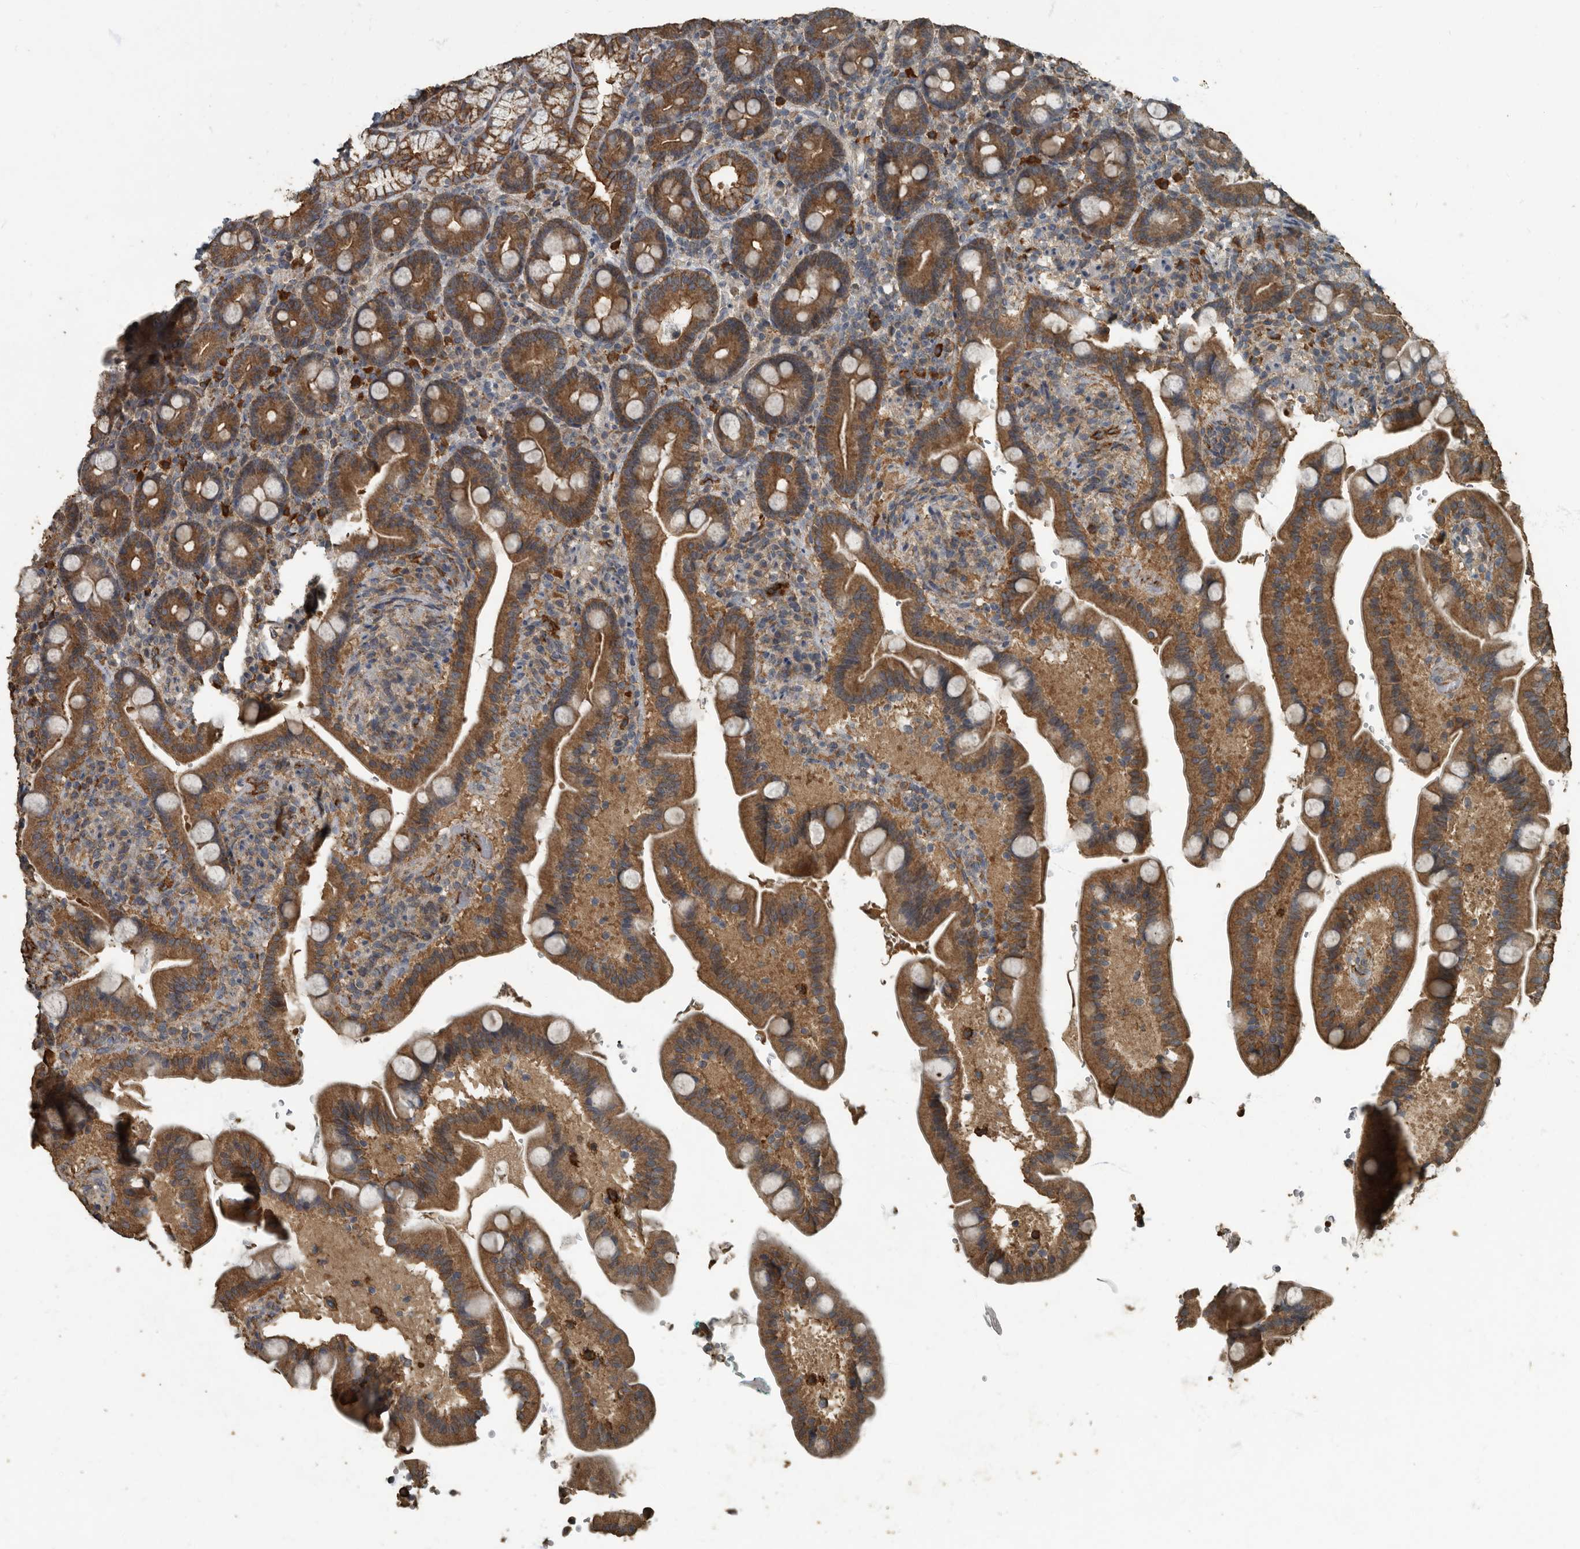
{"staining": {"intensity": "strong", "quantity": ">75%", "location": "cytoplasmic/membranous"}, "tissue": "duodenum", "cell_type": "Glandular cells", "image_type": "normal", "snomed": [{"axis": "morphology", "description": "Normal tissue, NOS"}, {"axis": "topography", "description": "Duodenum"}], "caption": "Immunohistochemical staining of unremarkable human duodenum displays strong cytoplasmic/membranous protein expression in approximately >75% of glandular cells. Nuclei are stained in blue.", "gene": "IL15RA", "patient": {"sex": "male", "age": 54}}